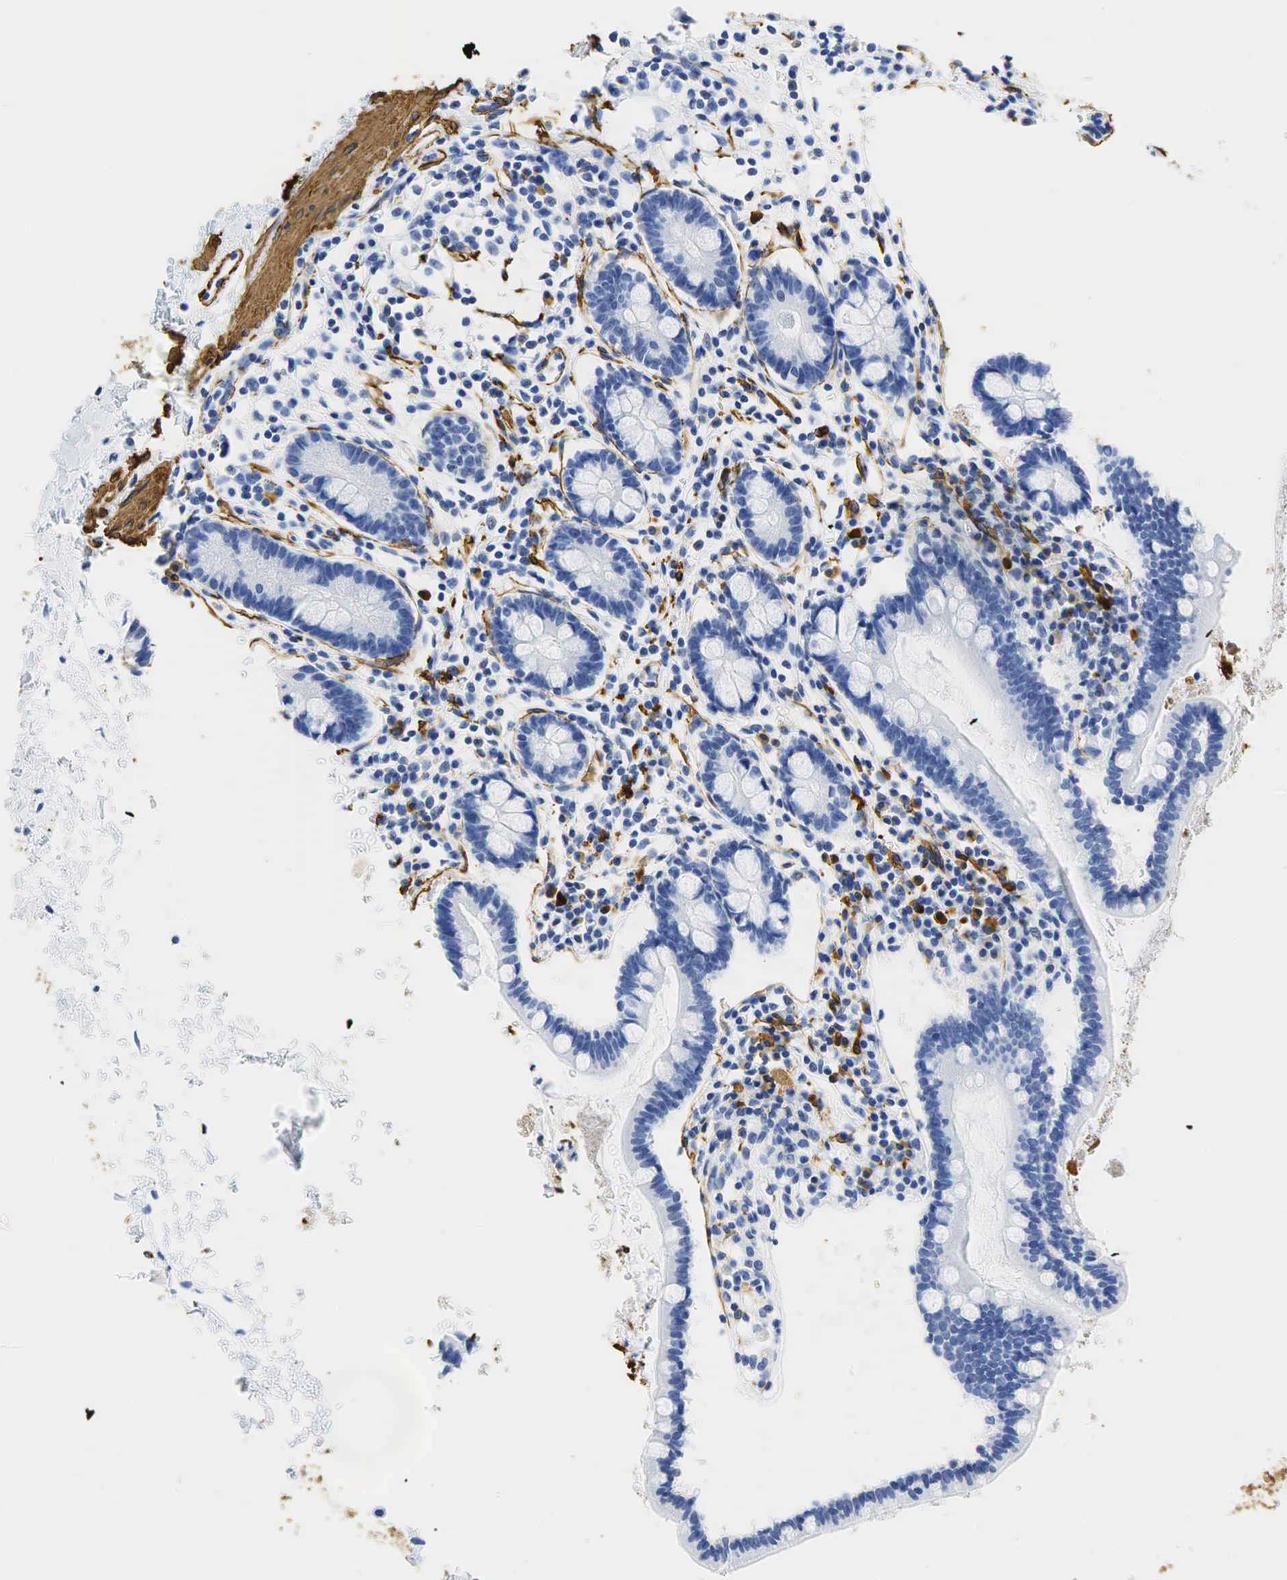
{"staining": {"intensity": "negative", "quantity": "none", "location": "none"}, "tissue": "small intestine", "cell_type": "Glandular cells", "image_type": "normal", "snomed": [{"axis": "morphology", "description": "Normal tissue, NOS"}, {"axis": "topography", "description": "Small intestine"}], "caption": "Benign small intestine was stained to show a protein in brown. There is no significant expression in glandular cells. (DAB (3,3'-diaminobenzidine) immunohistochemistry (IHC) with hematoxylin counter stain).", "gene": "ACTA1", "patient": {"sex": "female", "age": 37}}